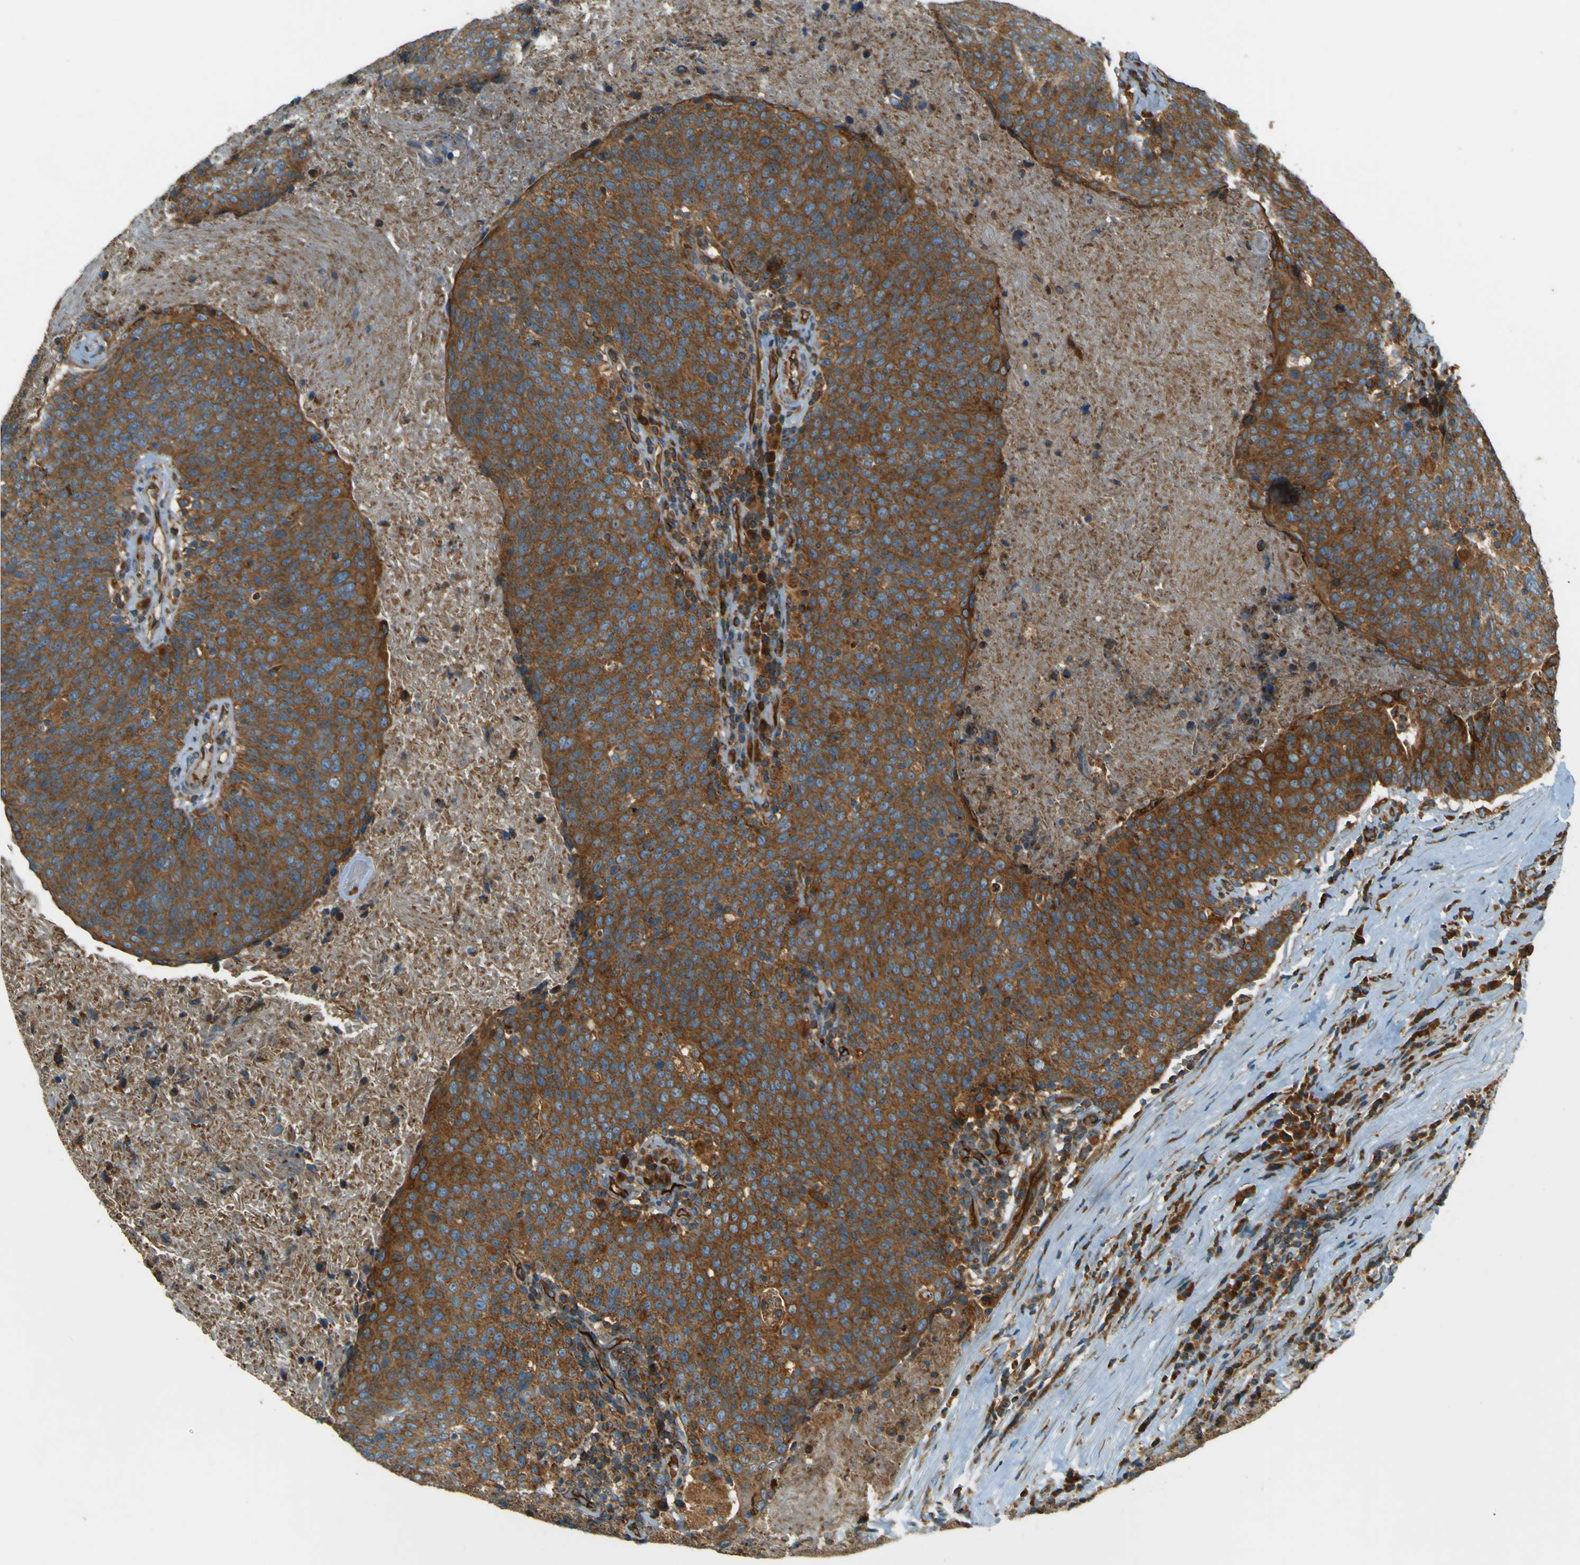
{"staining": {"intensity": "strong", "quantity": ">75%", "location": "cytoplasmic/membranous"}, "tissue": "head and neck cancer", "cell_type": "Tumor cells", "image_type": "cancer", "snomed": [{"axis": "morphology", "description": "Squamous cell carcinoma, NOS"}, {"axis": "morphology", "description": "Squamous cell carcinoma, metastatic, NOS"}, {"axis": "topography", "description": "Lymph node"}, {"axis": "topography", "description": "Head-Neck"}], "caption": "Head and neck cancer (metastatic squamous cell carcinoma) was stained to show a protein in brown. There is high levels of strong cytoplasmic/membranous expression in about >75% of tumor cells. (DAB (3,3'-diaminobenzidine) = brown stain, brightfield microscopy at high magnification).", "gene": "DNAJC5", "patient": {"sex": "male", "age": 62}}